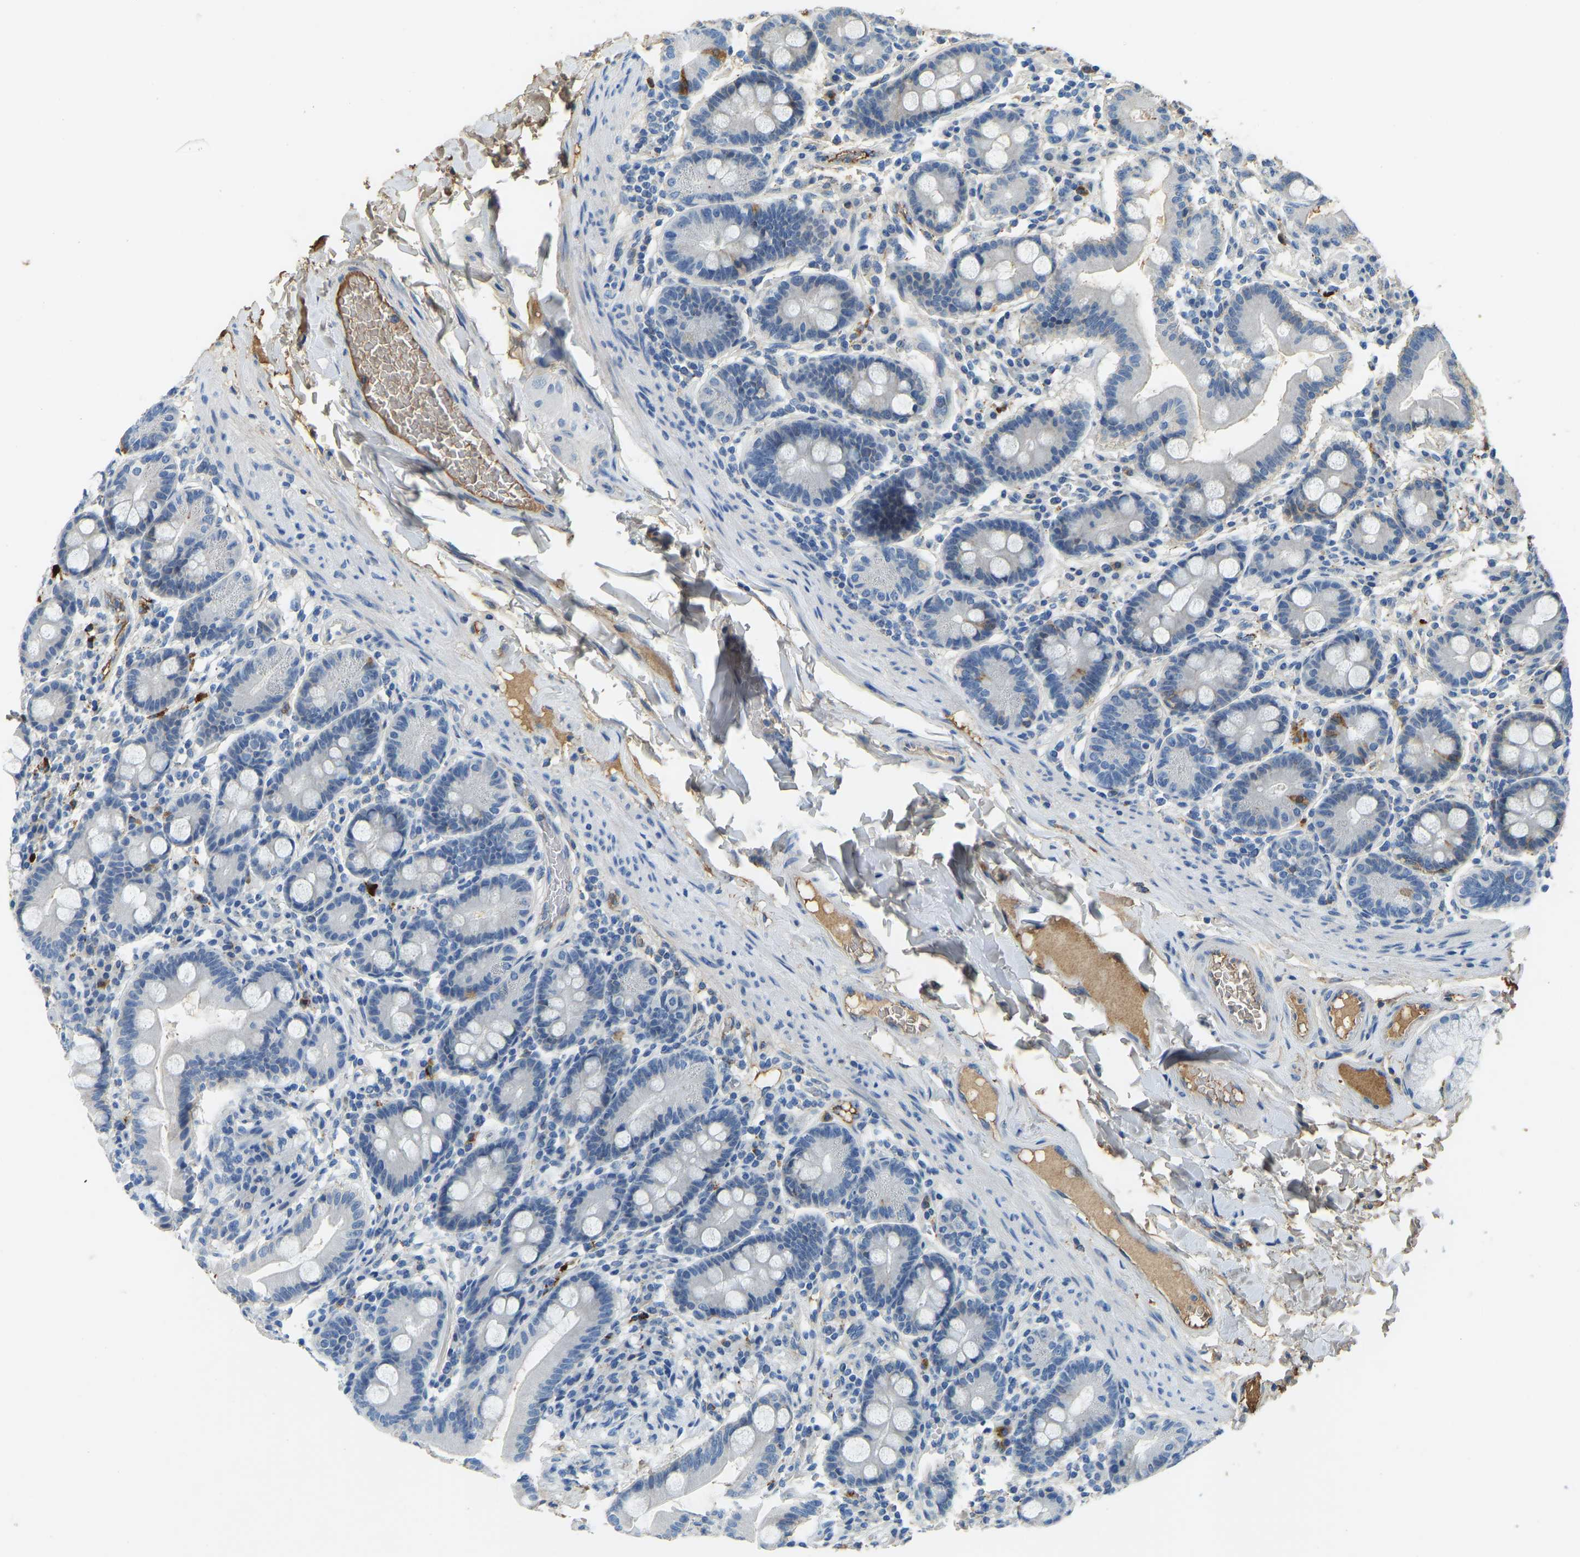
{"staining": {"intensity": "weak", "quantity": "<25%", "location": "cytoplasmic/membranous"}, "tissue": "duodenum", "cell_type": "Glandular cells", "image_type": "normal", "snomed": [{"axis": "morphology", "description": "Normal tissue, NOS"}, {"axis": "topography", "description": "Duodenum"}], "caption": "This is an IHC micrograph of normal duodenum. There is no positivity in glandular cells.", "gene": "THBS4", "patient": {"sex": "male", "age": 50}}